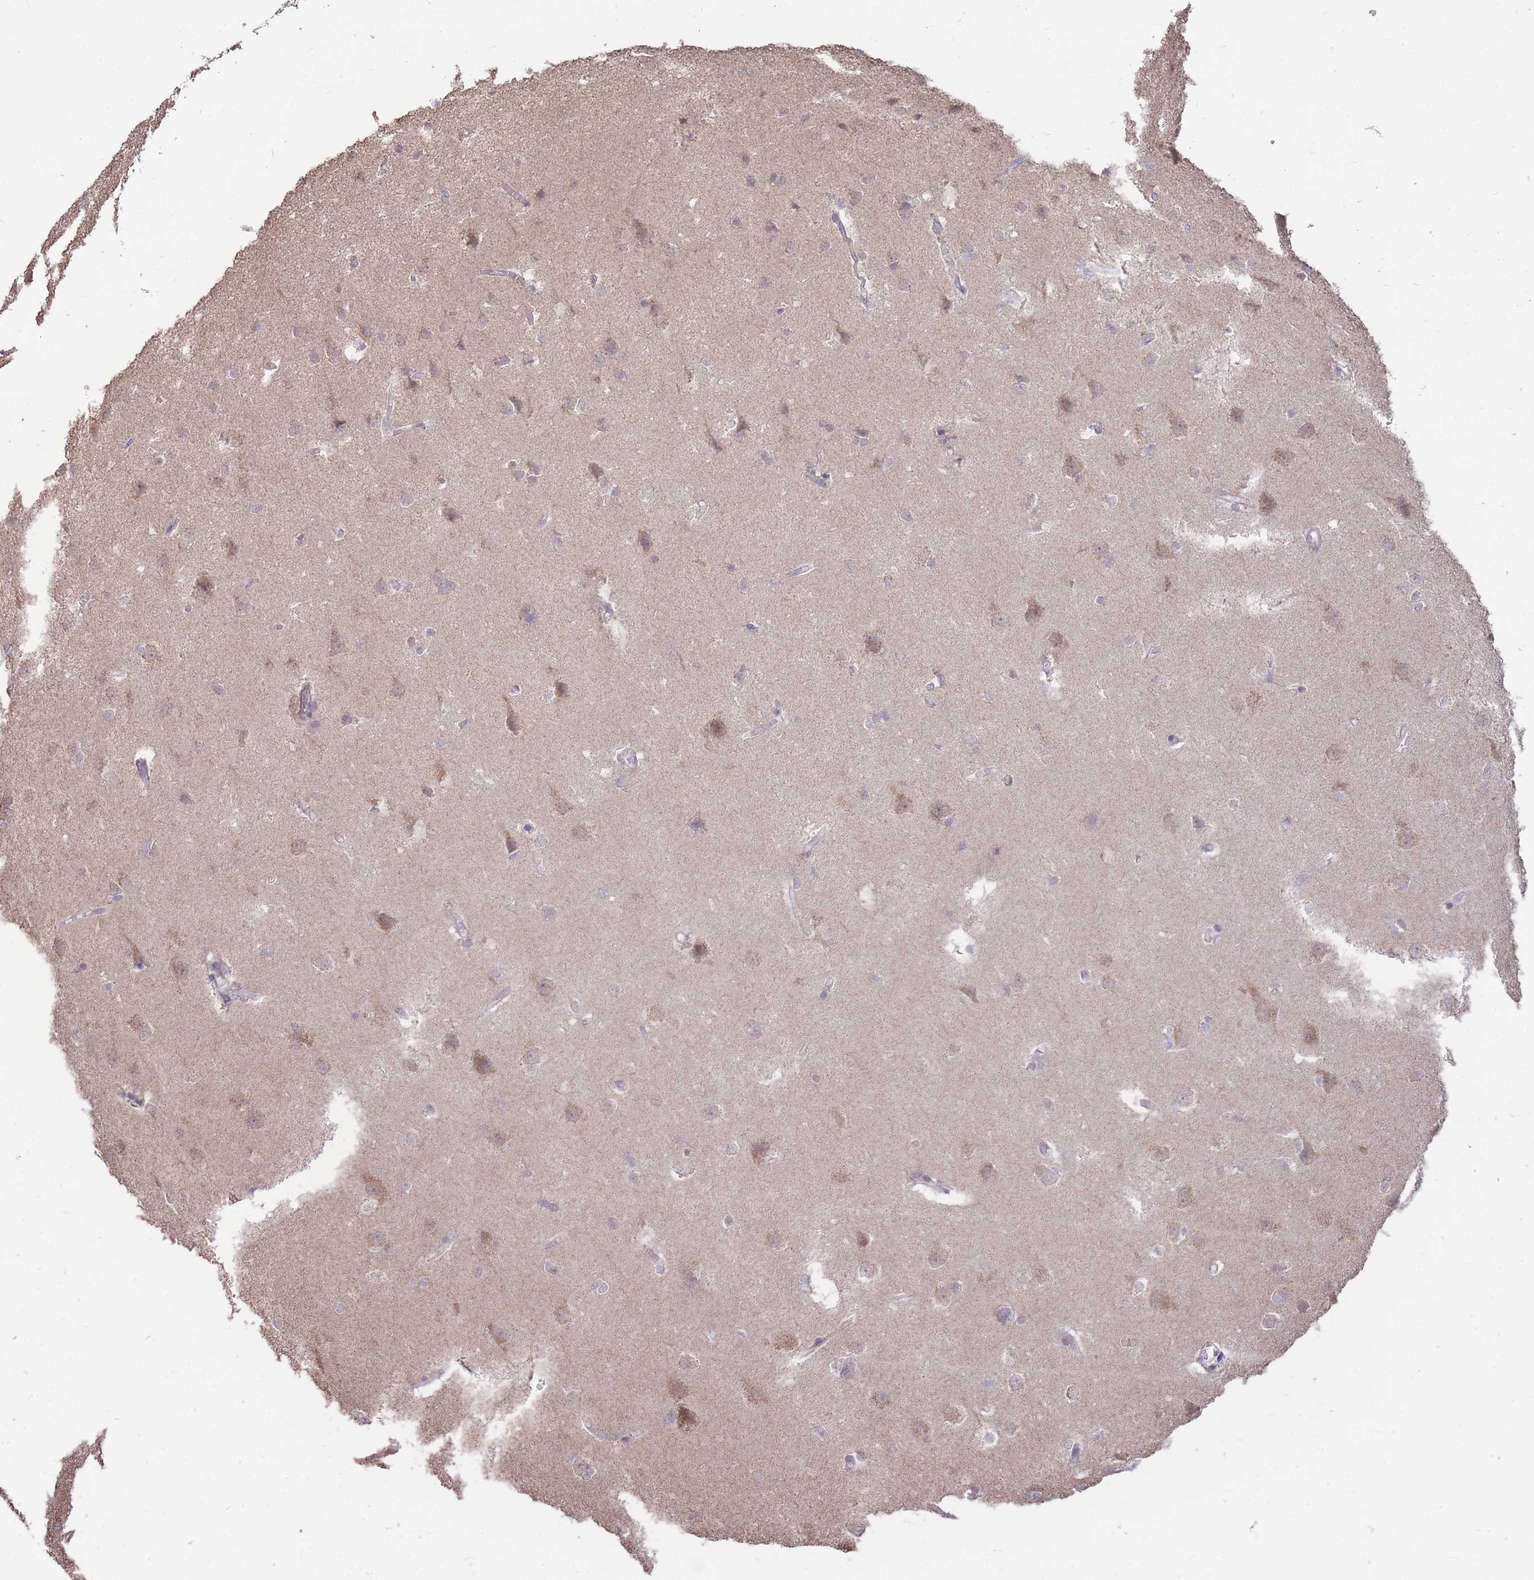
{"staining": {"intensity": "negative", "quantity": "none", "location": "none"}, "tissue": "cerebral cortex", "cell_type": "Endothelial cells", "image_type": "normal", "snomed": [{"axis": "morphology", "description": "Normal tissue, NOS"}, {"axis": "topography", "description": "Cerebral cortex"}], "caption": "An immunohistochemistry micrograph of unremarkable cerebral cortex is shown. There is no staining in endothelial cells of cerebral cortex. (Brightfield microscopy of DAB (3,3'-diaminobenzidine) IHC at high magnification).", "gene": "NELL1", "patient": {"sex": "male", "age": 37}}